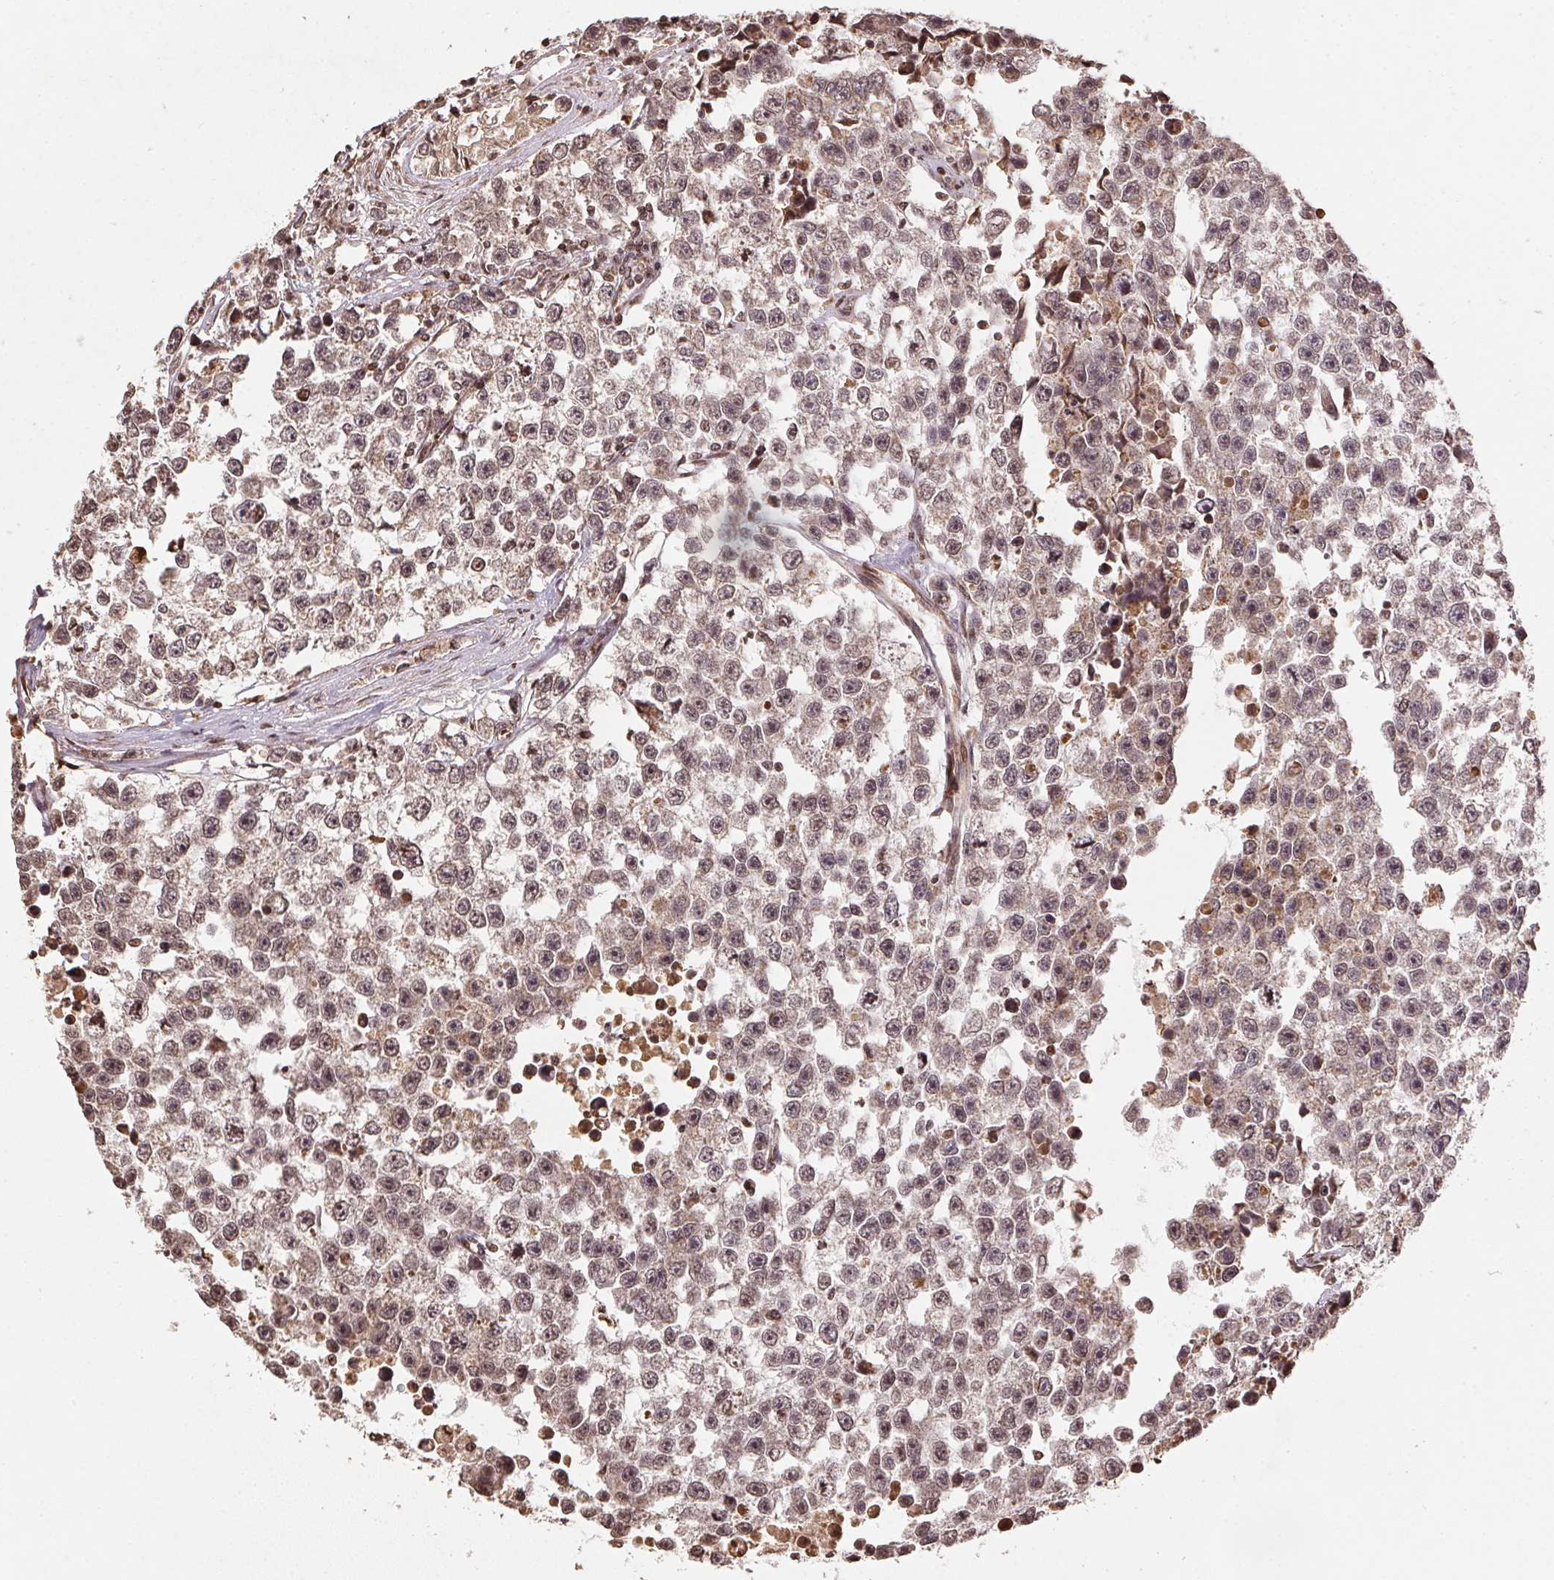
{"staining": {"intensity": "moderate", "quantity": ">75%", "location": "cytoplasmic/membranous"}, "tissue": "testis cancer", "cell_type": "Tumor cells", "image_type": "cancer", "snomed": [{"axis": "morphology", "description": "Seminoma, NOS"}, {"axis": "topography", "description": "Testis"}], "caption": "Immunohistochemical staining of testis cancer shows medium levels of moderate cytoplasmic/membranous positivity in approximately >75% of tumor cells.", "gene": "SPRED2", "patient": {"sex": "male", "age": 26}}